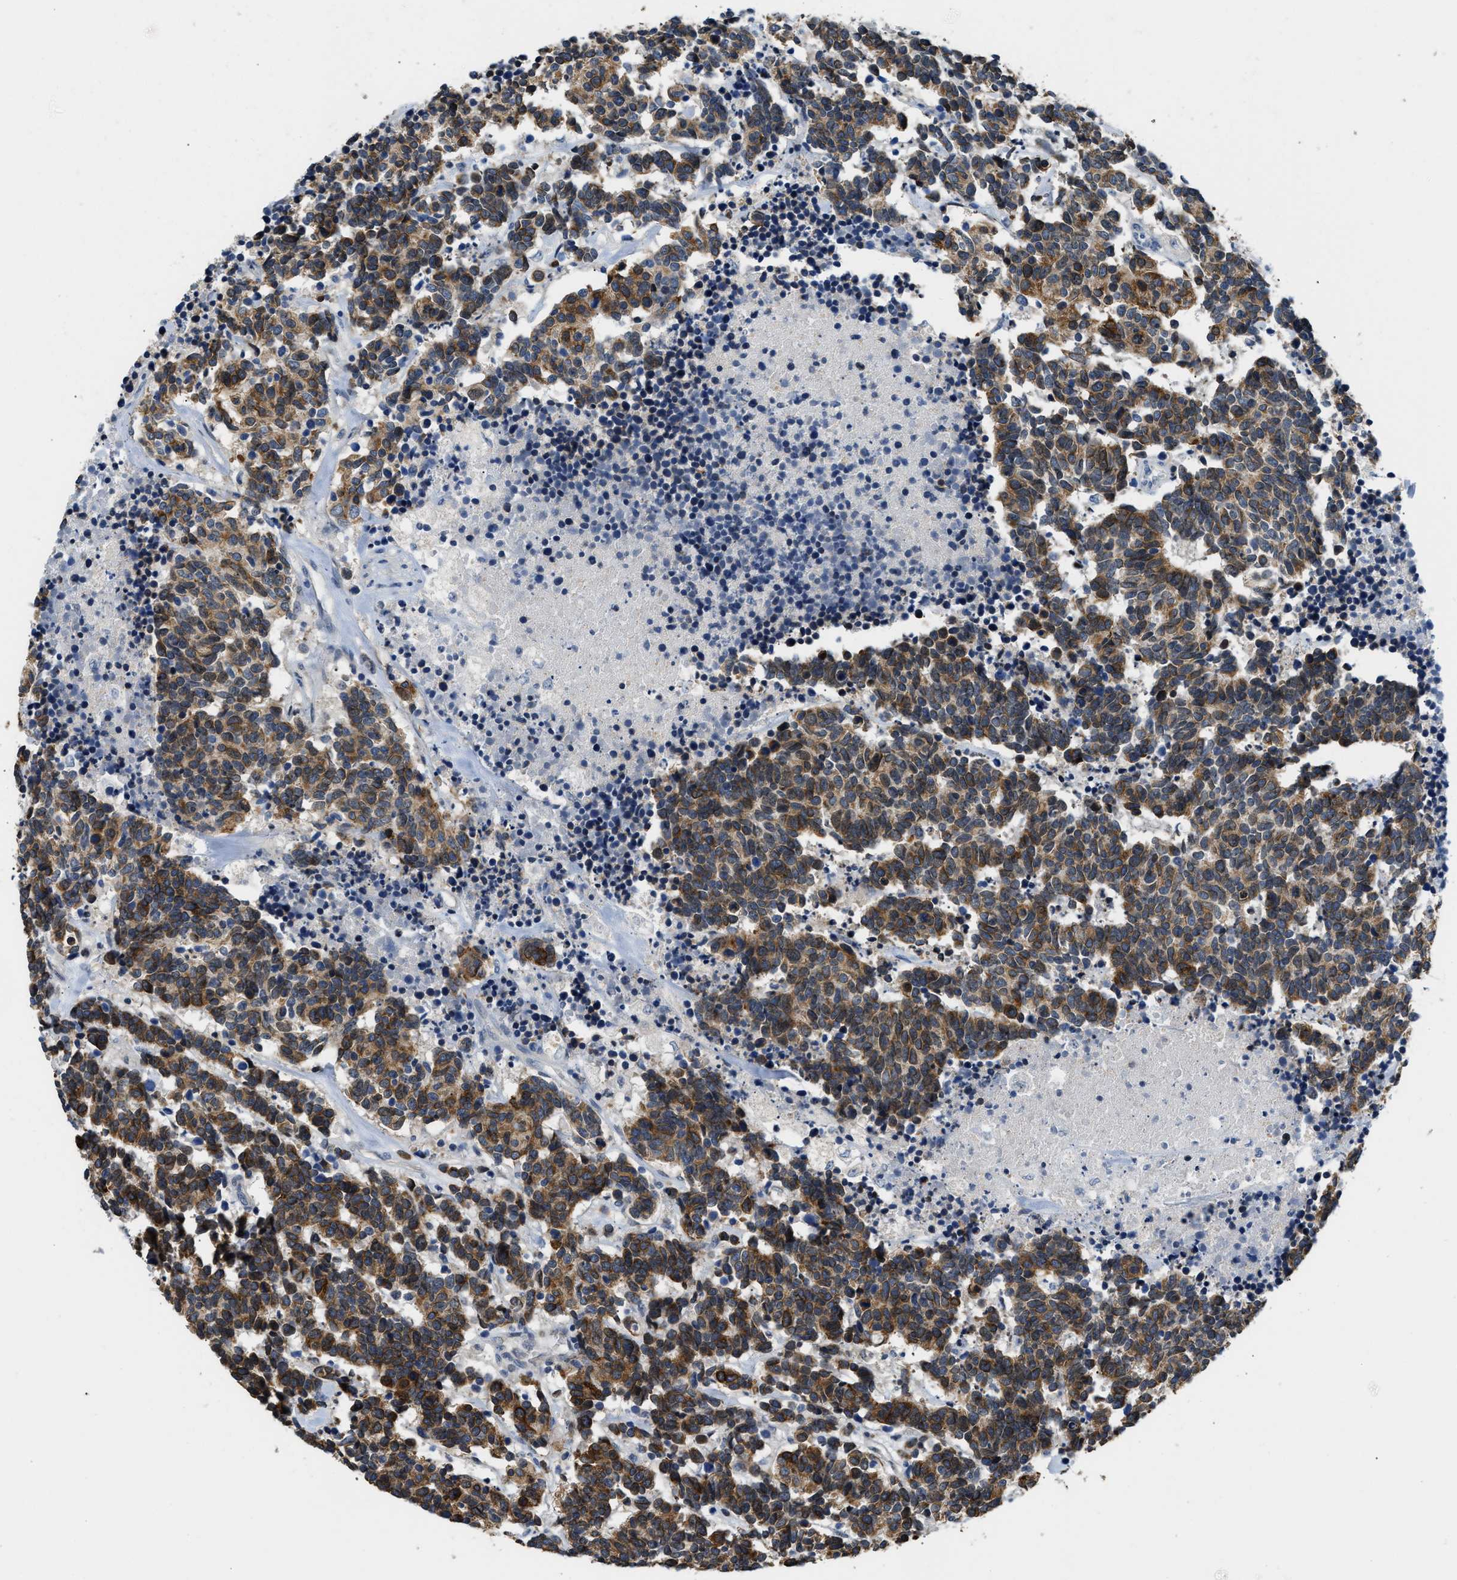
{"staining": {"intensity": "moderate", "quantity": ">75%", "location": "cytoplasmic/membranous"}, "tissue": "carcinoid", "cell_type": "Tumor cells", "image_type": "cancer", "snomed": [{"axis": "morphology", "description": "Carcinoma, NOS"}, {"axis": "morphology", "description": "Carcinoid, malignant, NOS"}, {"axis": "topography", "description": "Urinary bladder"}], "caption": "Immunohistochemistry (IHC) image of carcinoma stained for a protein (brown), which shows medium levels of moderate cytoplasmic/membranous staining in approximately >75% of tumor cells.", "gene": "CLGN", "patient": {"sex": "male", "age": 57}}